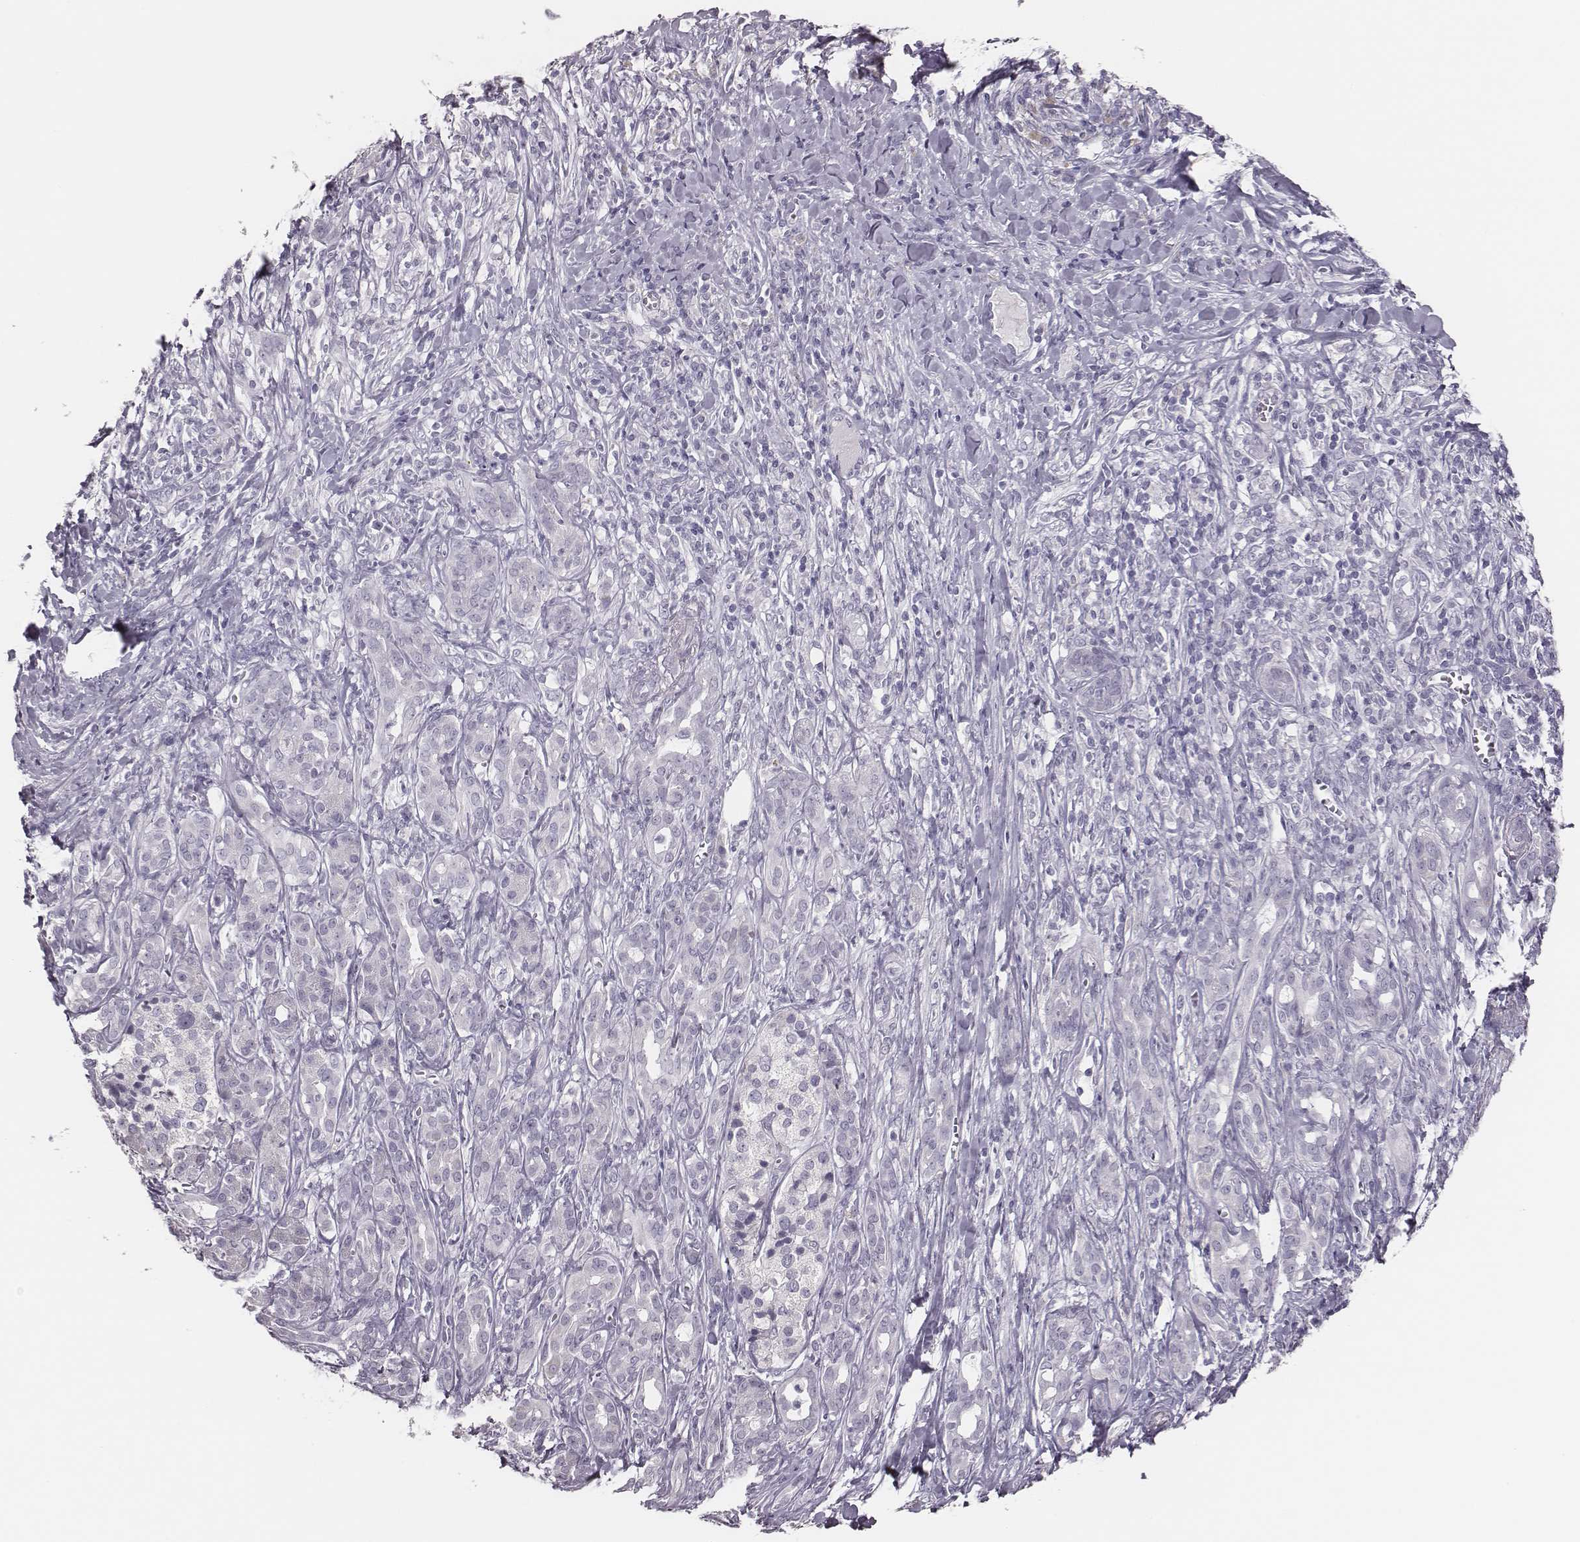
{"staining": {"intensity": "negative", "quantity": "none", "location": "none"}, "tissue": "pancreatic cancer", "cell_type": "Tumor cells", "image_type": "cancer", "snomed": [{"axis": "morphology", "description": "Adenocarcinoma, NOS"}, {"axis": "topography", "description": "Pancreas"}], "caption": "High power microscopy photomicrograph of an immunohistochemistry (IHC) micrograph of pancreatic cancer (adenocarcinoma), revealing no significant expression in tumor cells.", "gene": "ADGRF4", "patient": {"sex": "male", "age": 61}}